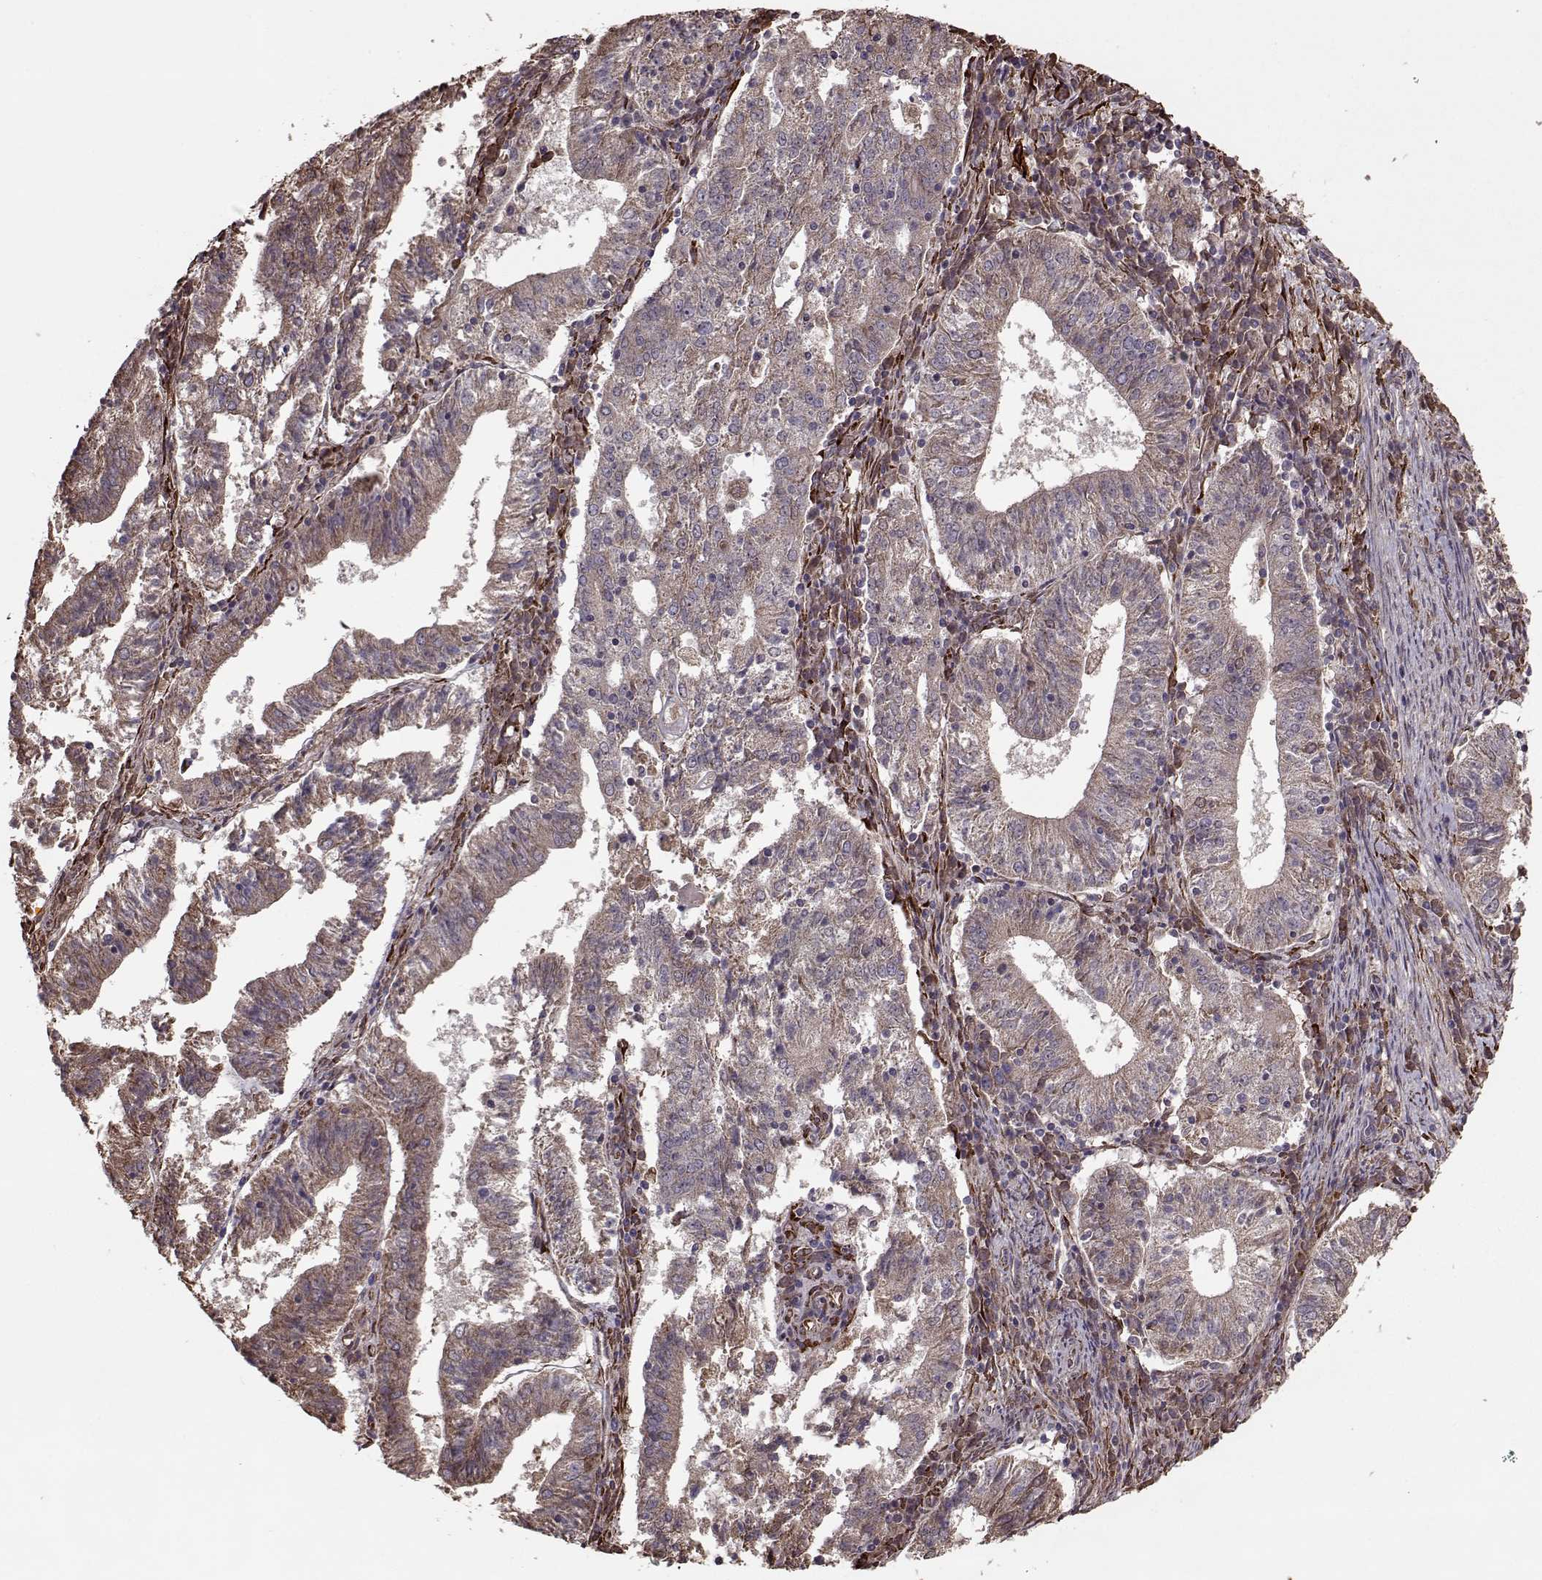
{"staining": {"intensity": "weak", "quantity": ">75%", "location": "cytoplasmic/membranous"}, "tissue": "endometrial cancer", "cell_type": "Tumor cells", "image_type": "cancer", "snomed": [{"axis": "morphology", "description": "Adenocarcinoma, NOS"}, {"axis": "topography", "description": "Endometrium"}], "caption": "Immunohistochemistry (IHC) (DAB) staining of endometrial adenocarcinoma exhibits weak cytoplasmic/membranous protein positivity in approximately >75% of tumor cells.", "gene": "IMMP1L", "patient": {"sex": "female", "age": 82}}